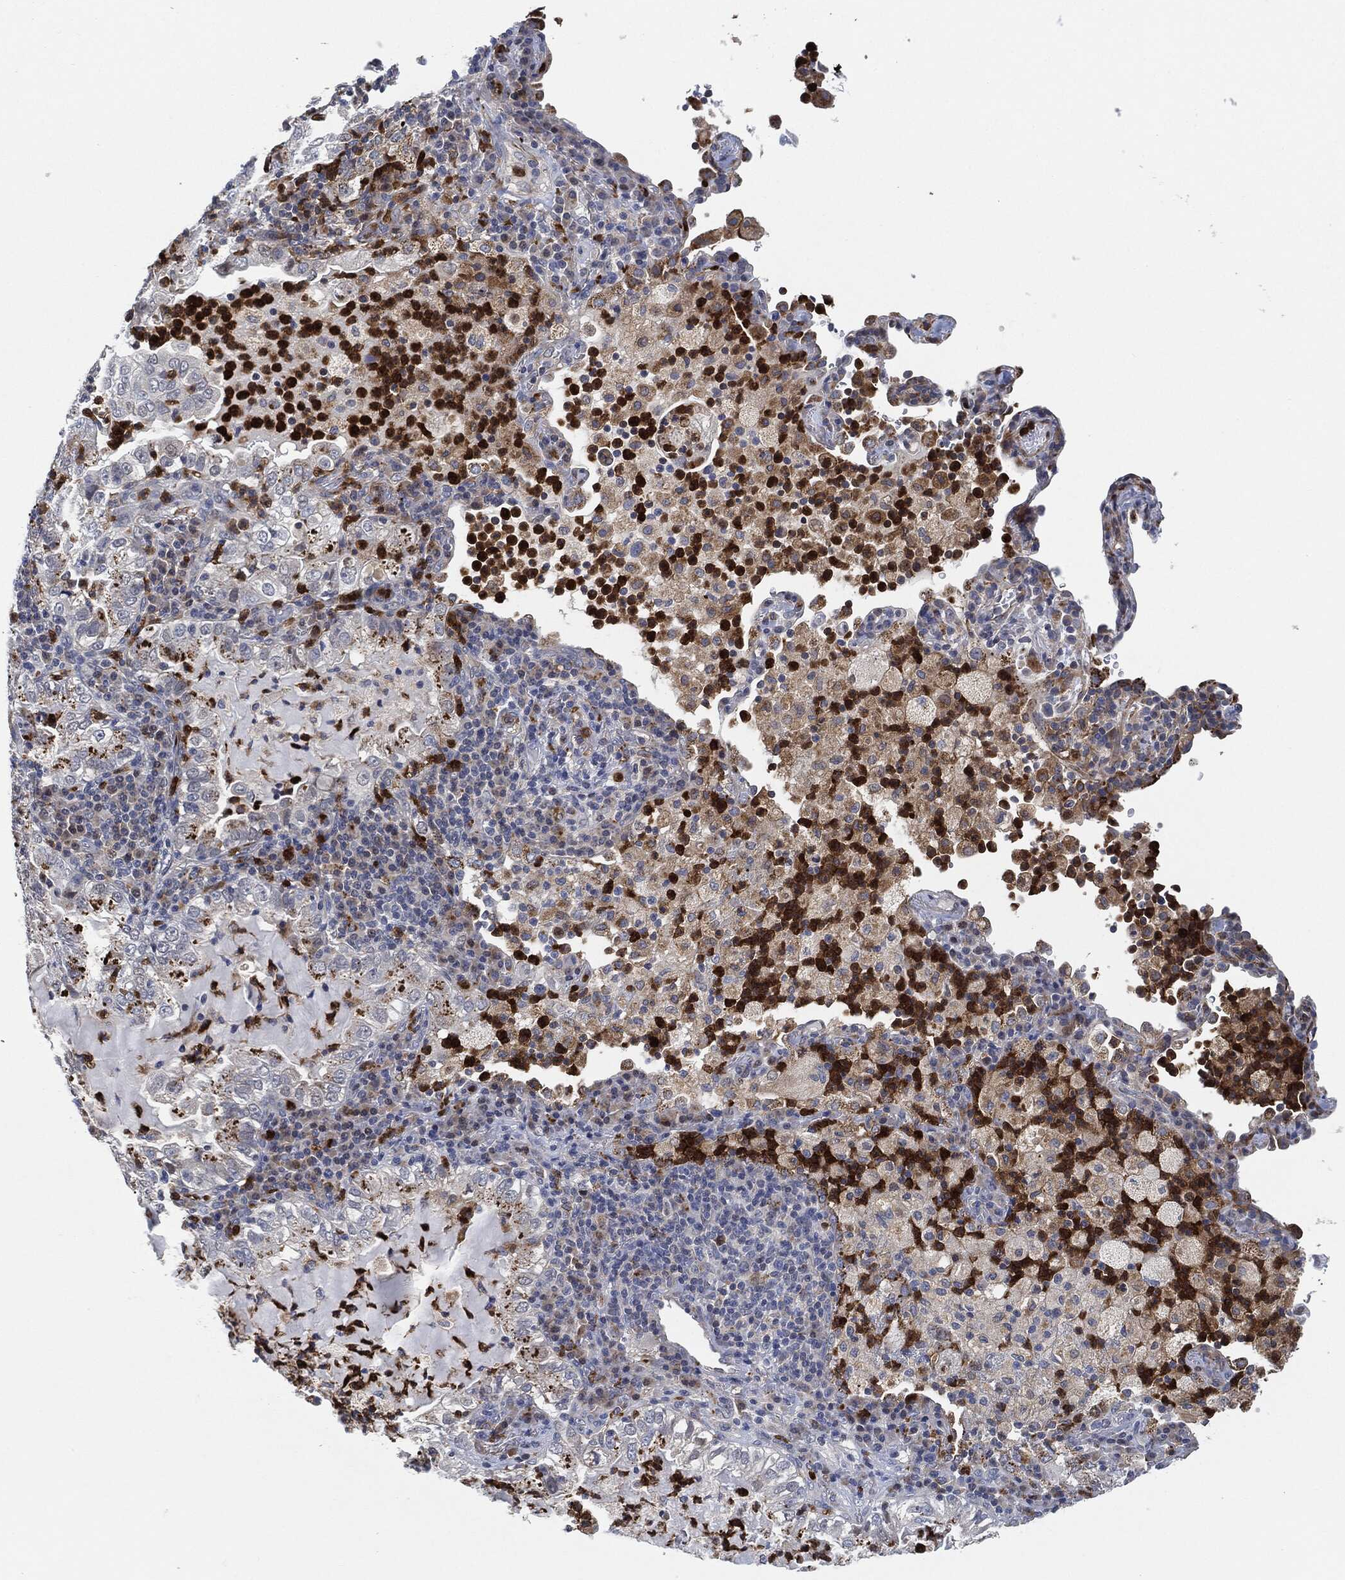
{"staining": {"intensity": "strong", "quantity": "25%-75%", "location": "cytoplasmic/membranous"}, "tissue": "lung cancer", "cell_type": "Tumor cells", "image_type": "cancer", "snomed": [{"axis": "morphology", "description": "Adenocarcinoma, NOS"}, {"axis": "topography", "description": "Lung"}], "caption": "A brown stain highlights strong cytoplasmic/membranous expression of a protein in human lung cancer tumor cells.", "gene": "VSIG4", "patient": {"sex": "female", "age": 73}}